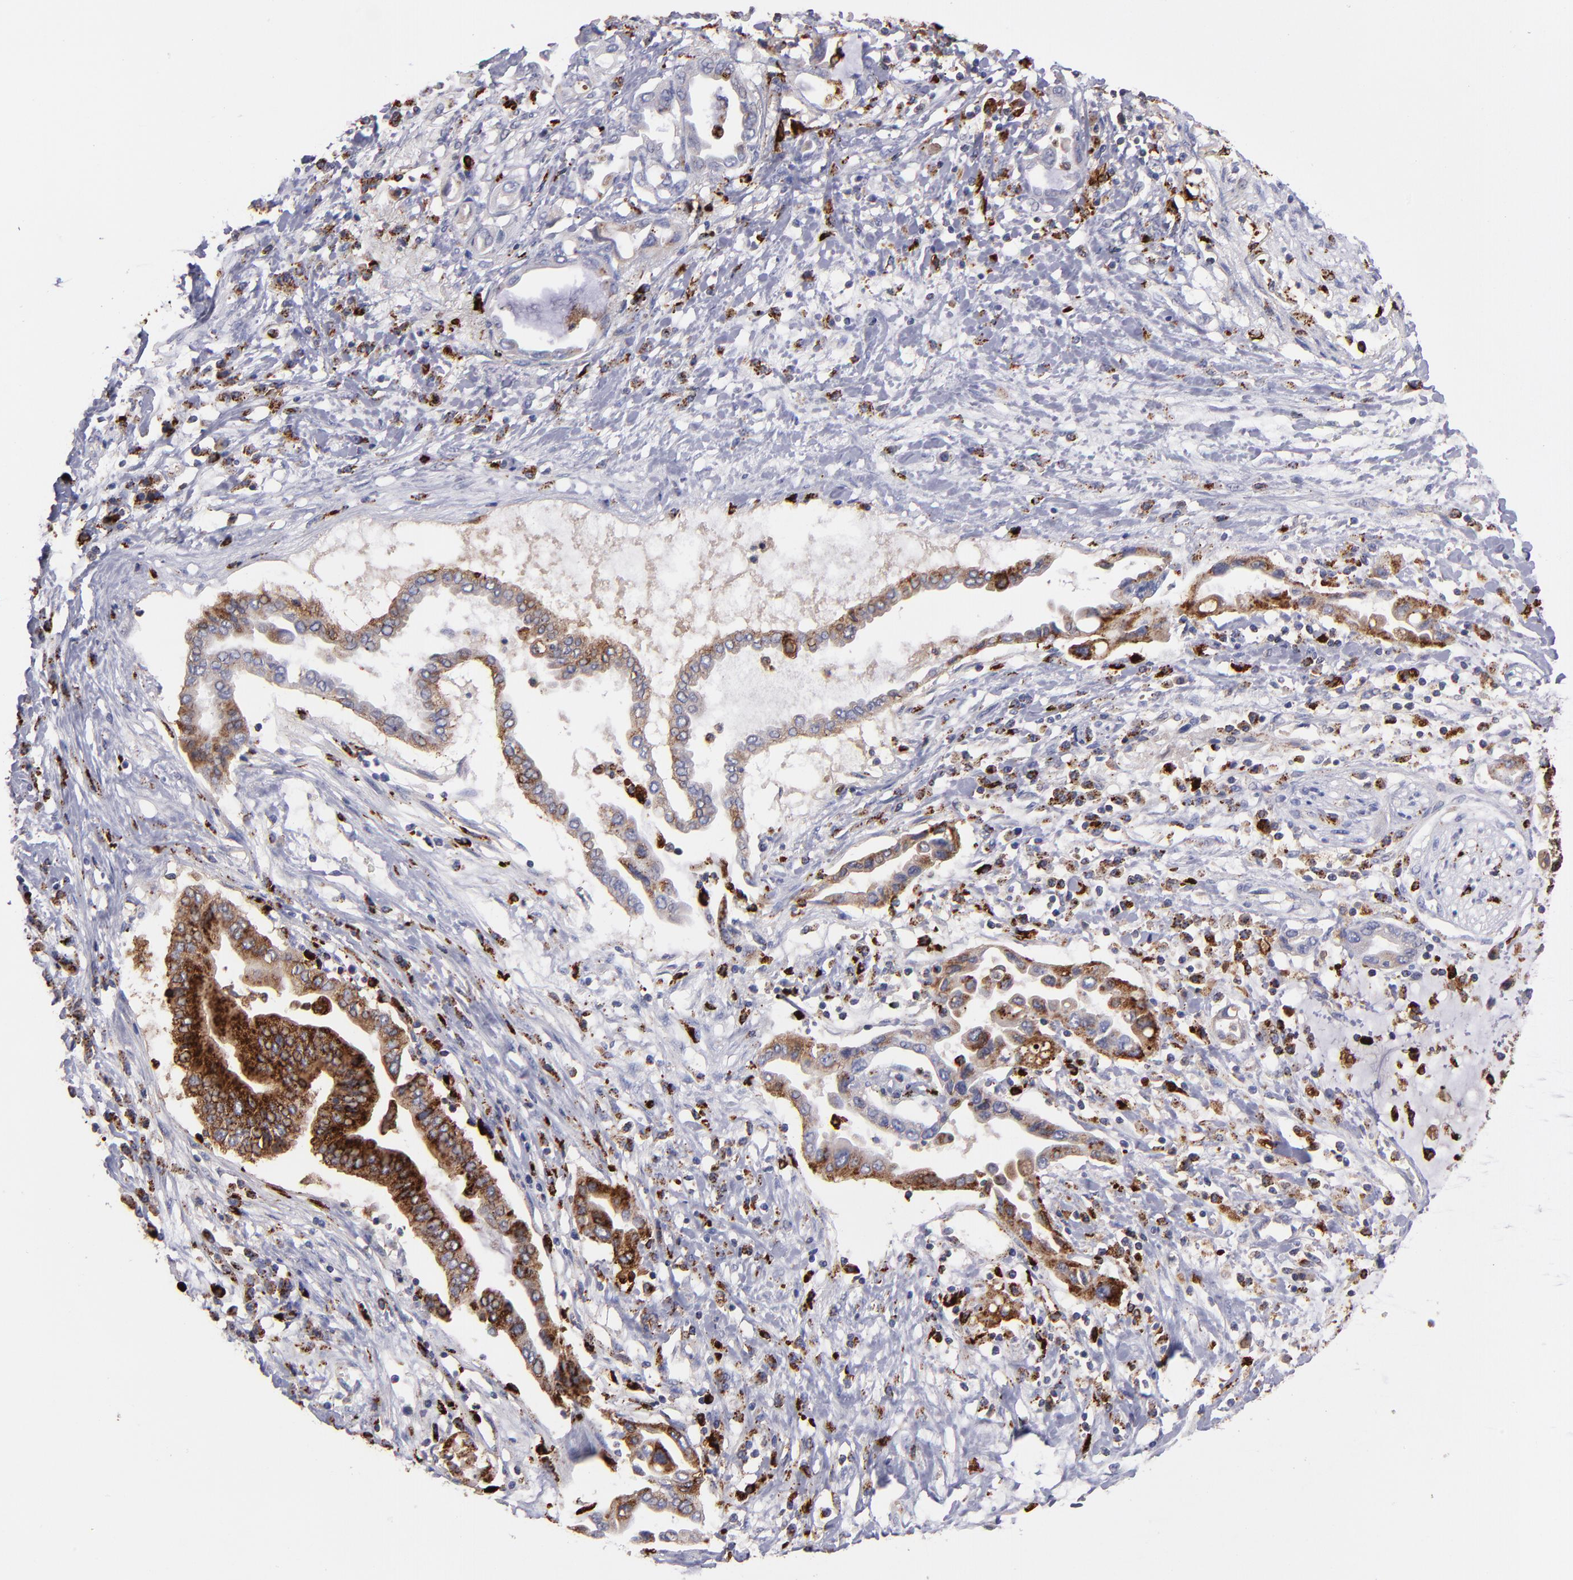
{"staining": {"intensity": "moderate", "quantity": ">75%", "location": "cytoplasmic/membranous"}, "tissue": "pancreatic cancer", "cell_type": "Tumor cells", "image_type": "cancer", "snomed": [{"axis": "morphology", "description": "Adenocarcinoma, NOS"}, {"axis": "topography", "description": "Pancreas"}], "caption": "A high-resolution image shows IHC staining of pancreatic cancer, which reveals moderate cytoplasmic/membranous expression in approximately >75% of tumor cells. The staining was performed using DAB (3,3'-diaminobenzidine) to visualize the protein expression in brown, while the nuclei were stained in blue with hematoxylin (Magnification: 20x).", "gene": "CTSS", "patient": {"sex": "female", "age": 57}}